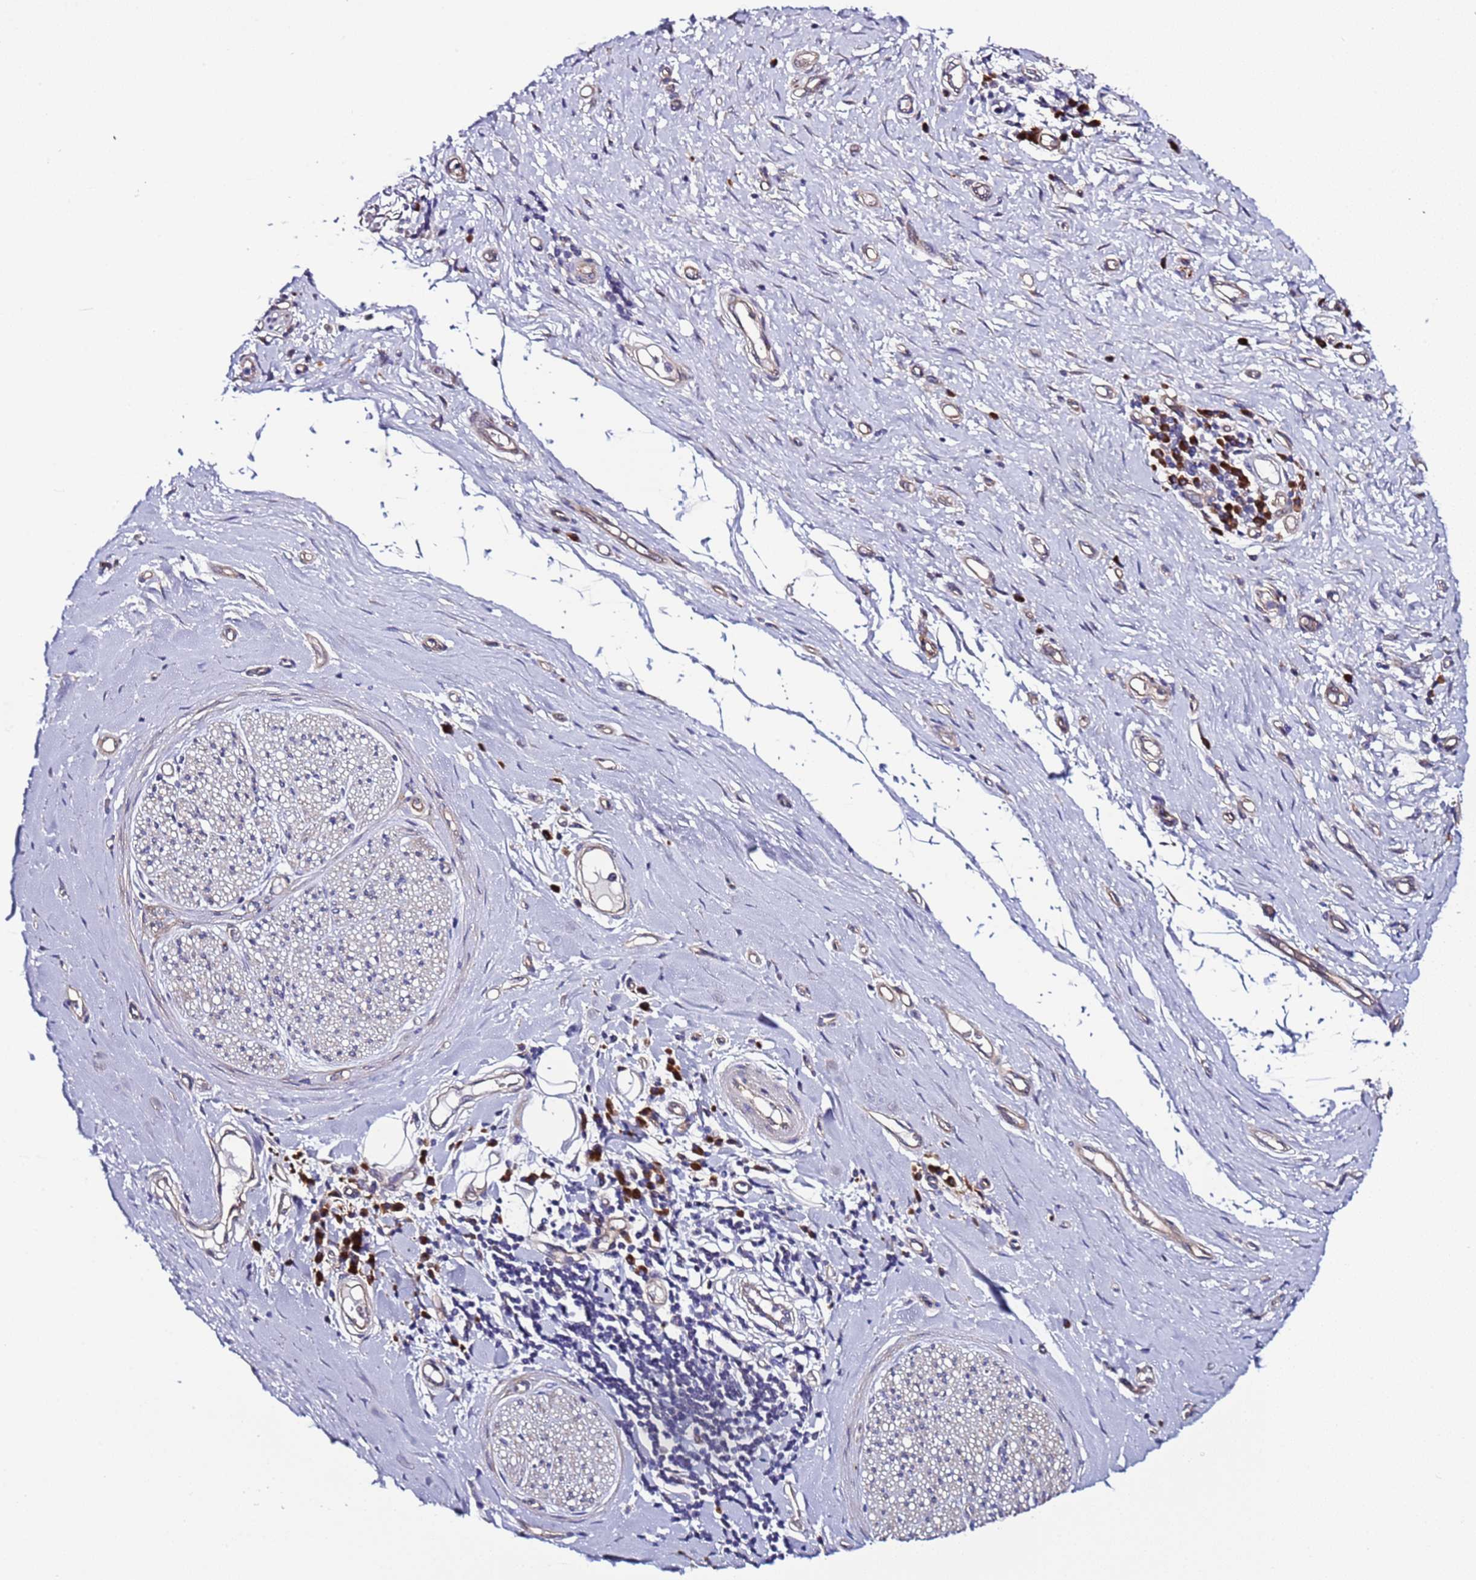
{"staining": {"intensity": "negative", "quantity": "none", "location": "none"}, "tissue": "adipose tissue", "cell_type": "Adipocytes", "image_type": "normal", "snomed": [{"axis": "morphology", "description": "Normal tissue, NOS"}, {"axis": "morphology", "description": "Adenocarcinoma, NOS"}, {"axis": "topography", "description": "Esophagus"}, {"axis": "topography", "description": "Stomach, upper"}, {"axis": "topography", "description": "Peripheral nerve tissue"}], "caption": "IHC micrograph of benign adipose tissue: human adipose tissue stained with DAB demonstrates no significant protein expression in adipocytes.", "gene": "SPCS1", "patient": {"sex": "male", "age": 62}}